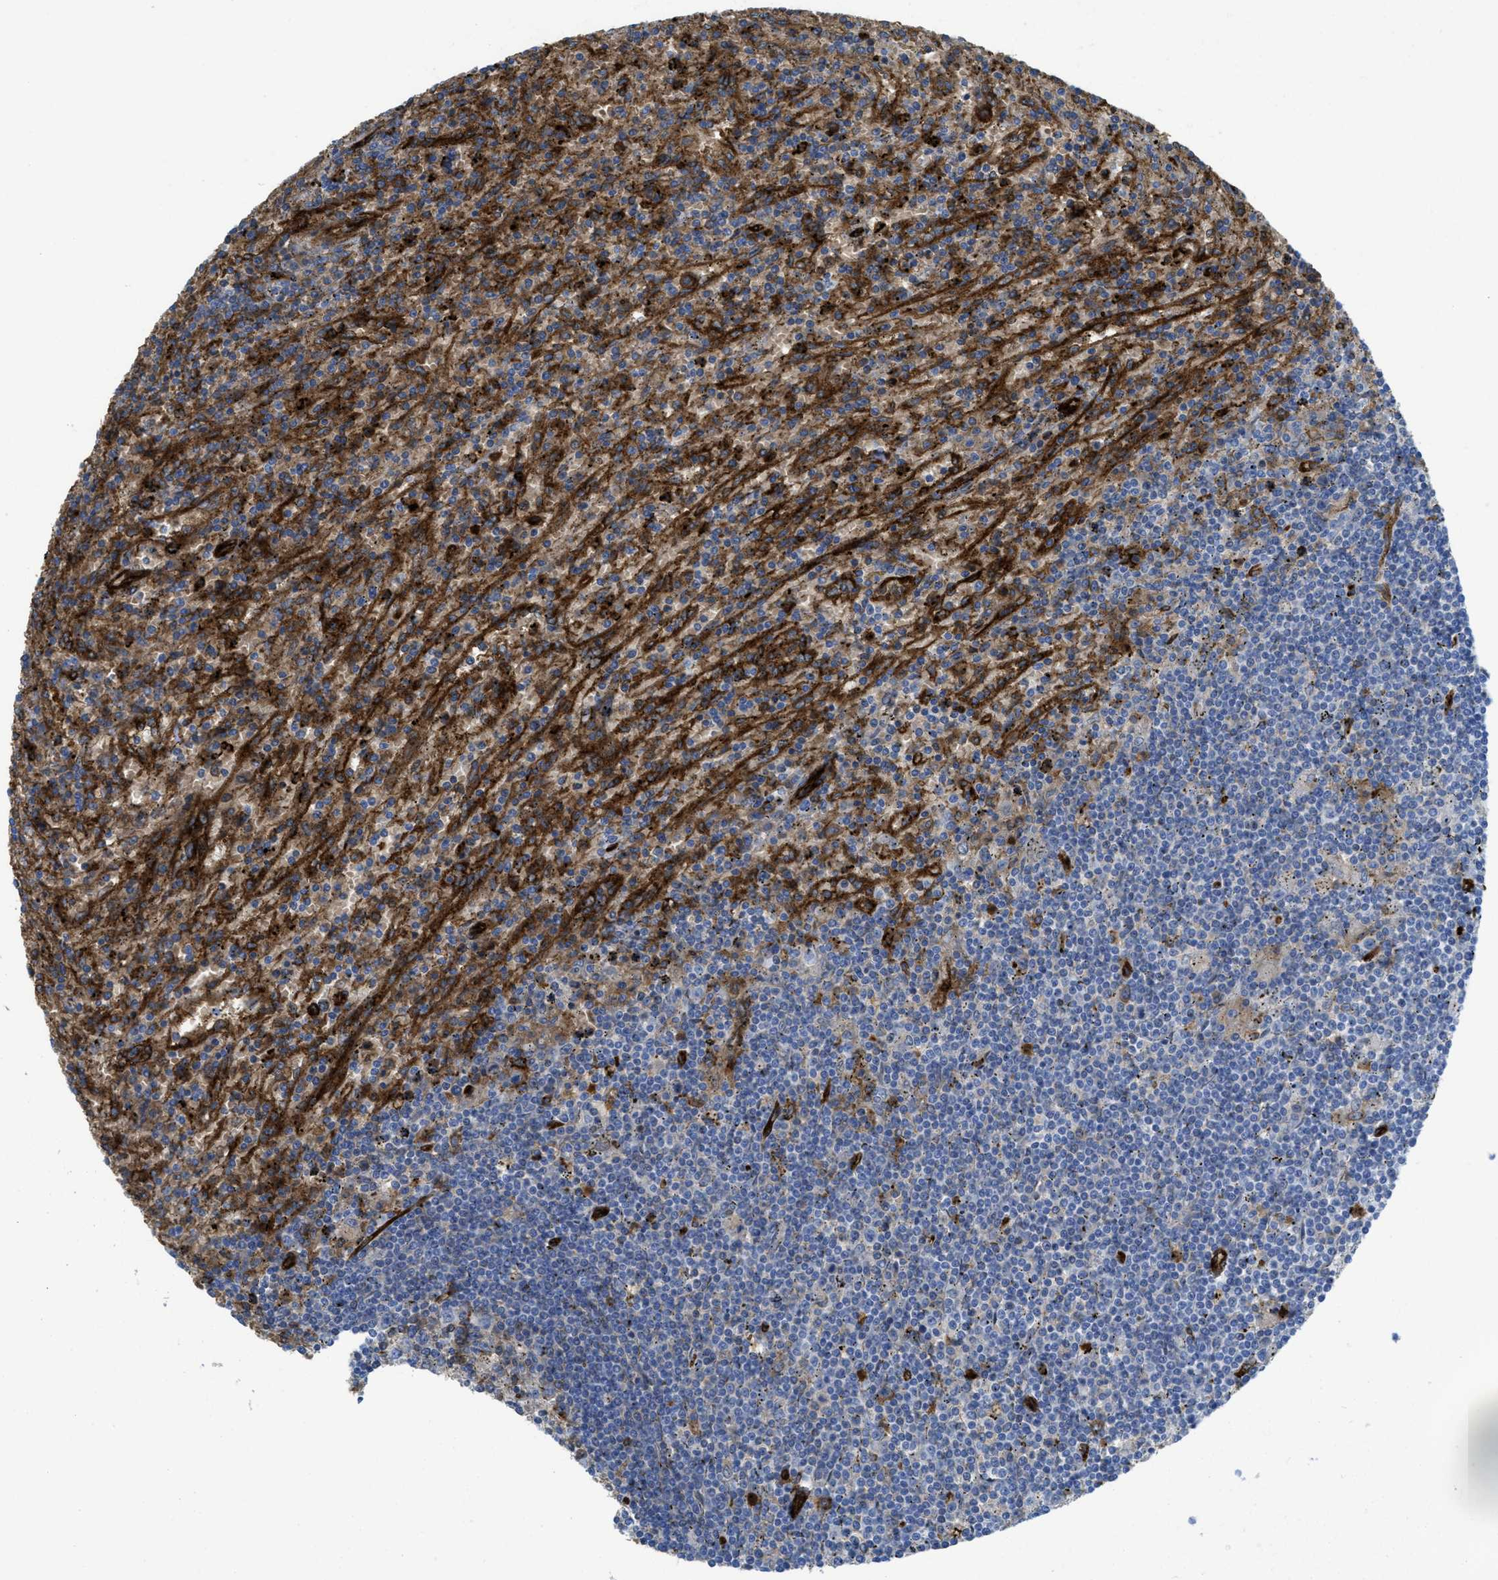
{"staining": {"intensity": "moderate", "quantity": "<25%", "location": "cytoplasmic/membranous"}, "tissue": "lymphoma", "cell_type": "Tumor cells", "image_type": "cancer", "snomed": [{"axis": "morphology", "description": "Malignant lymphoma, non-Hodgkin's type, Low grade"}, {"axis": "topography", "description": "Spleen"}], "caption": "An image of human low-grade malignant lymphoma, non-Hodgkin's type stained for a protein exhibits moderate cytoplasmic/membranous brown staining in tumor cells.", "gene": "HIP1", "patient": {"sex": "male", "age": 76}}